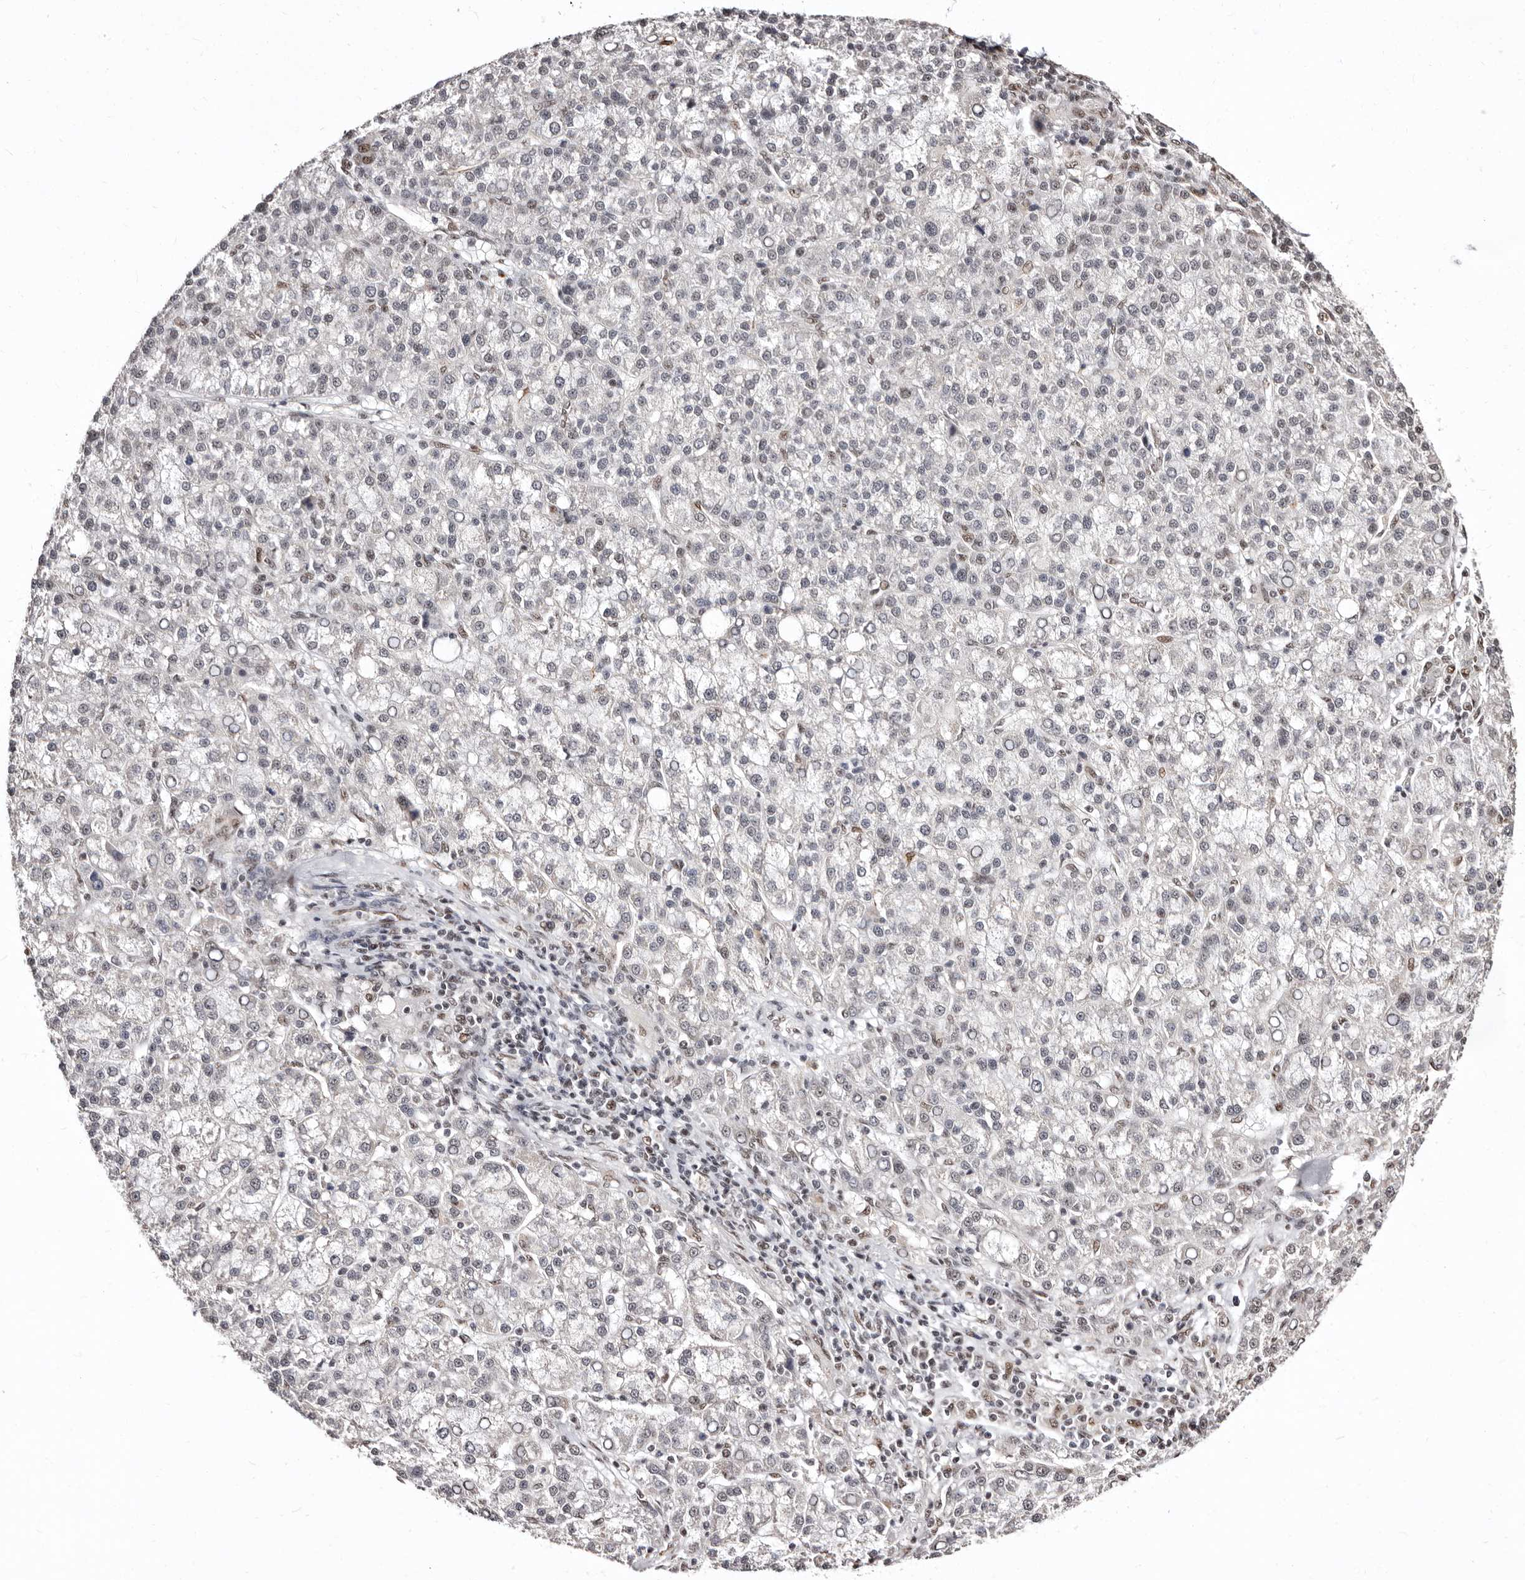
{"staining": {"intensity": "weak", "quantity": "<25%", "location": "nuclear"}, "tissue": "liver cancer", "cell_type": "Tumor cells", "image_type": "cancer", "snomed": [{"axis": "morphology", "description": "Carcinoma, Hepatocellular, NOS"}, {"axis": "topography", "description": "Liver"}], "caption": "A high-resolution histopathology image shows immunohistochemistry staining of liver cancer (hepatocellular carcinoma), which exhibits no significant positivity in tumor cells.", "gene": "ANAPC11", "patient": {"sex": "female", "age": 58}}